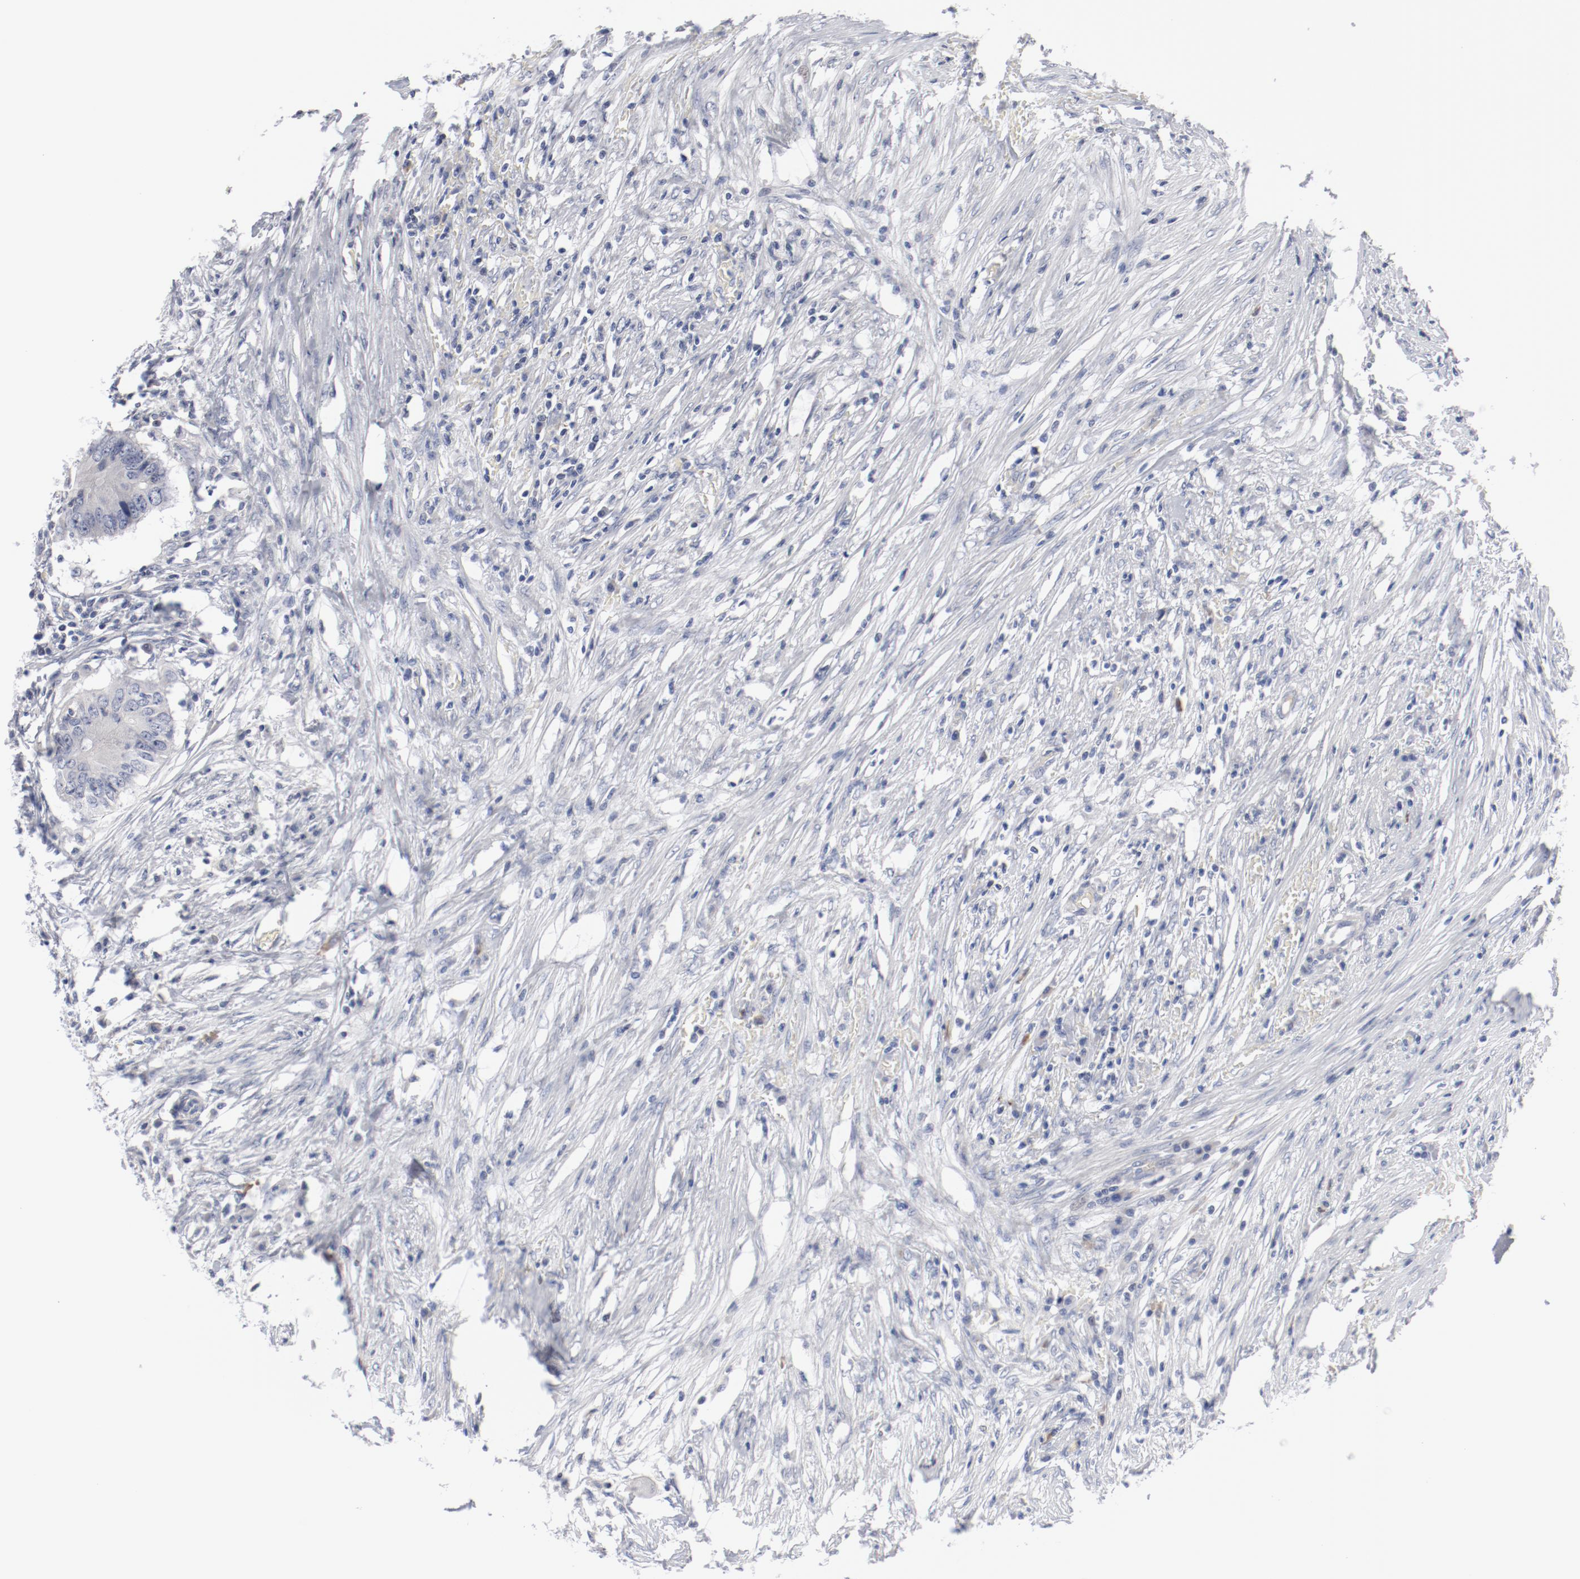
{"staining": {"intensity": "negative", "quantity": "none", "location": "none"}, "tissue": "colorectal cancer", "cell_type": "Tumor cells", "image_type": "cancer", "snomed": [{"axis": "morphology", "description": "Adenocarcinoma, NOS"}, {"axis": "topography", "description": "Colon"}], "caption": "Tumor cells are negative for protein expression in human colorectal adenocarcinoma.", "gene": "KCNK13", "patient": {"sex": "male", "age": 71}}